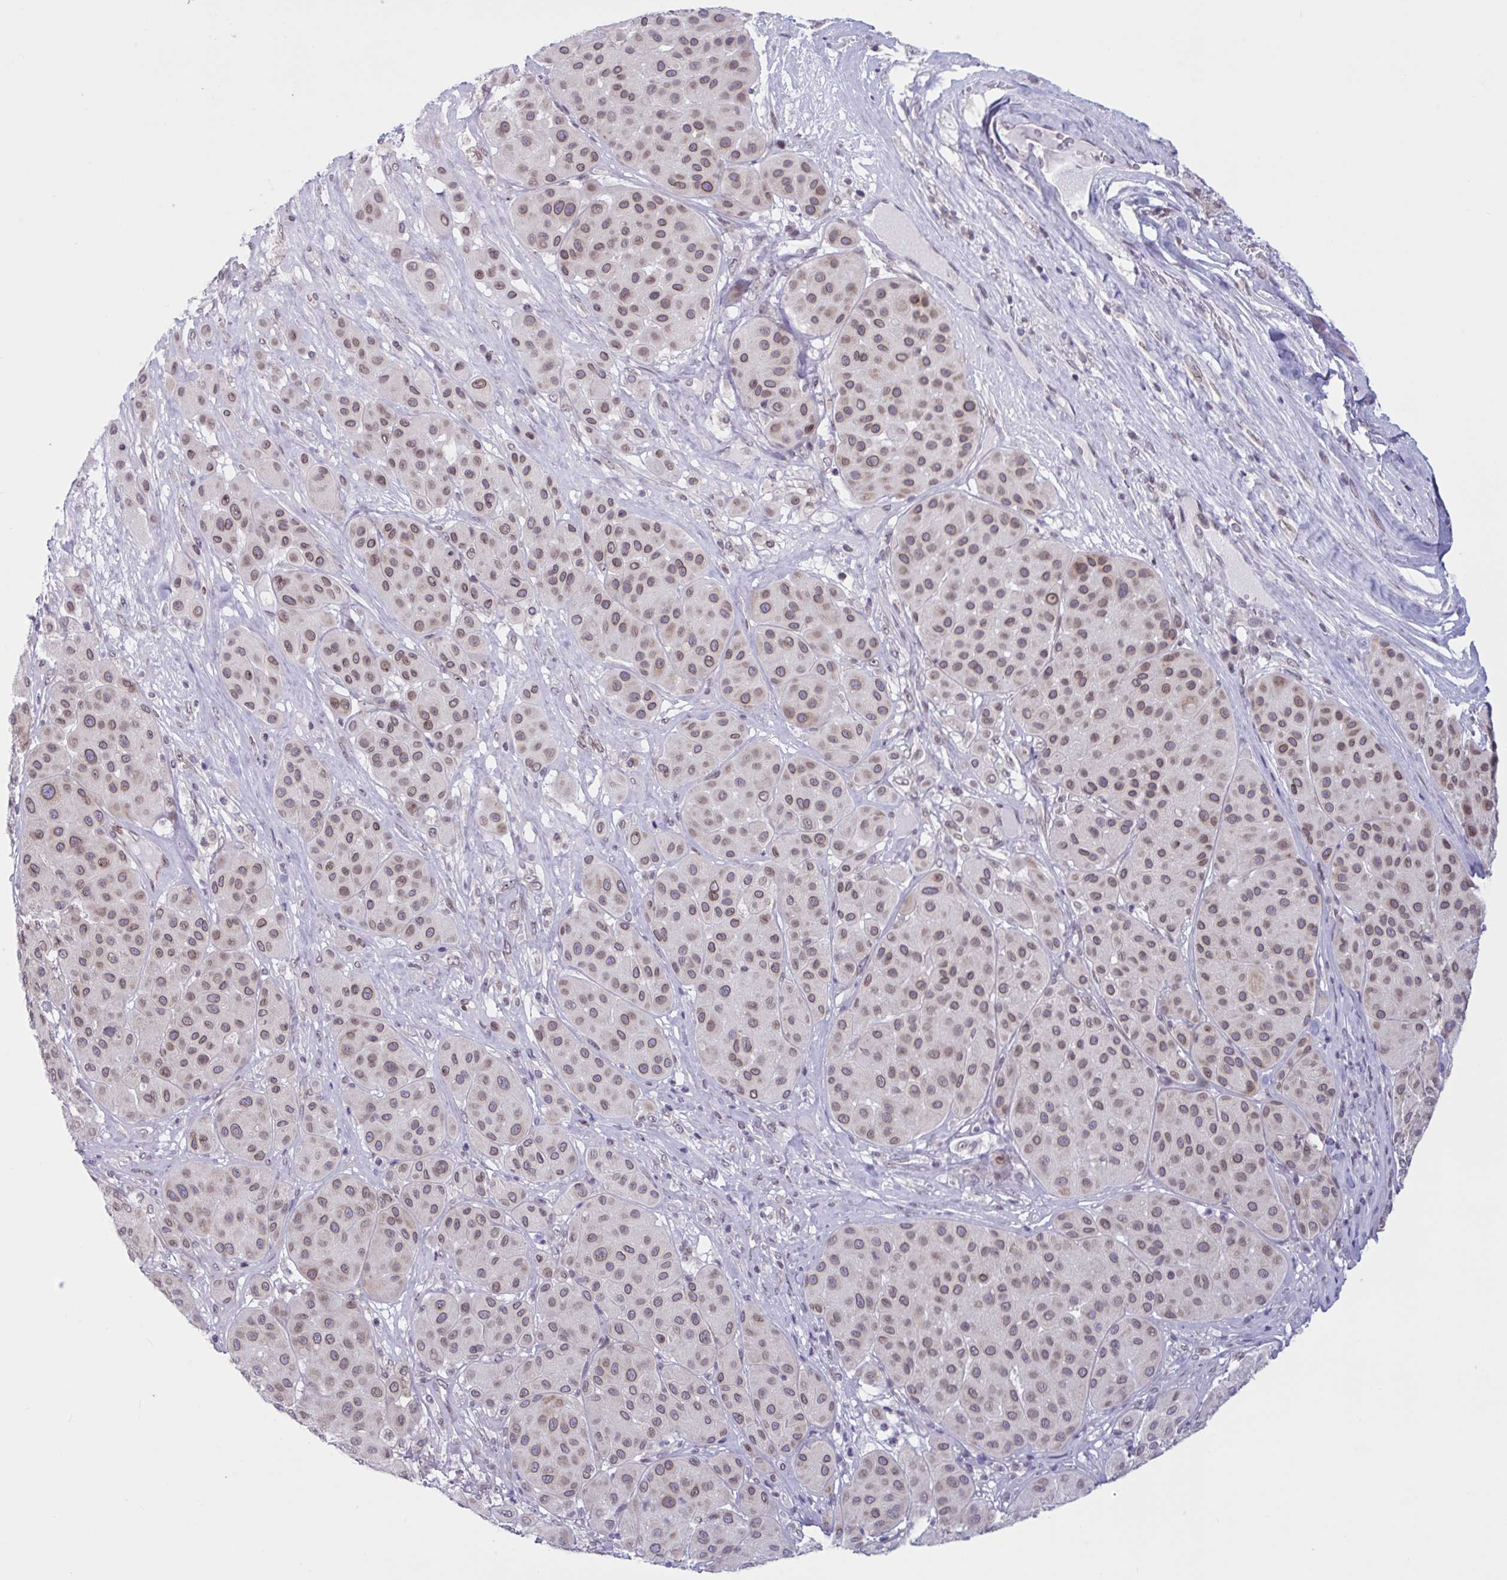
{"staining": {"intensity": "moderate", "quantity": ">75%", "location": "cytoplasmic/membranous,nuclear"}, "tissue": "melanoma", "cell_type": "Tumor cells", "image_type": "cancer", "snomed": [{"axis": "morphology", "description": "Malignant melanoma, Metastatic site"}, {"axis": "topography", "description": "Smooth muscle"}], "caption": "Malignant melanoma (metastatic site) was stained to show a protein in brown. There is medium levels of moderate cytoplasmic/membranous and nuclear staining in about >75% of tumor cells.", "gene": "DOCK11", "patient": {"sex": "male", "age": 41}}